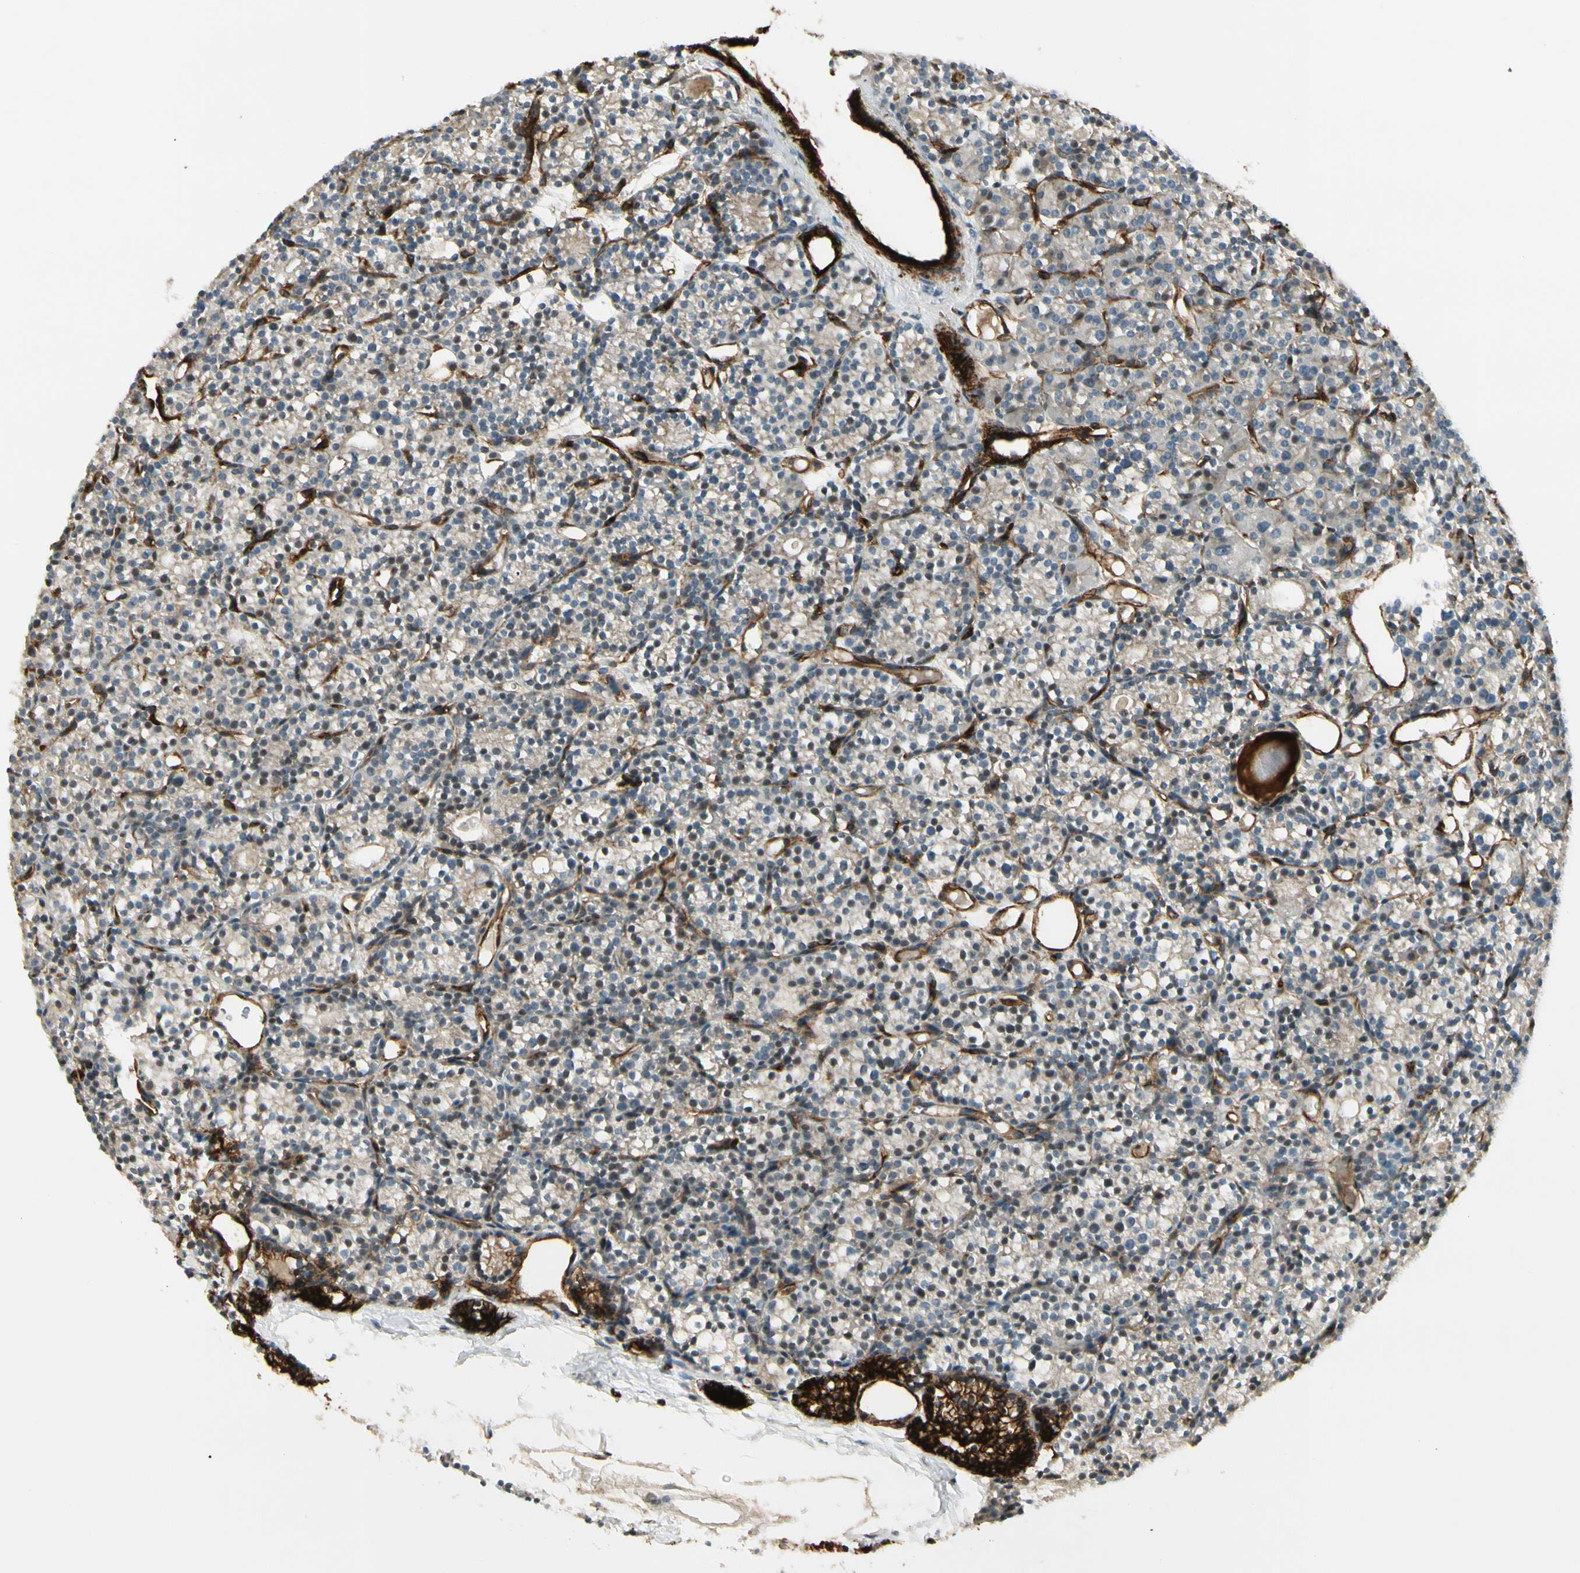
{"staining": {"intensity": "moderate", "quantity": "<25%", "location": "cytoplasmic/membranous"}, "tissue": "parathyroid gland", "cell_type": "Glandular cells", "image_type": "normal", "snomed": [{"axis": "morphology", "description": "Normal tissue, NOS"}, {"axis": "topography", "description": "Parathyroid gland"}], "caption": "Glandular cells display low levels of moderate cytoplasmic/membranous positivity in about <25% of cells in normal human parathyroid gland.", "gene": "MCAM", "patient": {"sex": "female", "age": 64}}